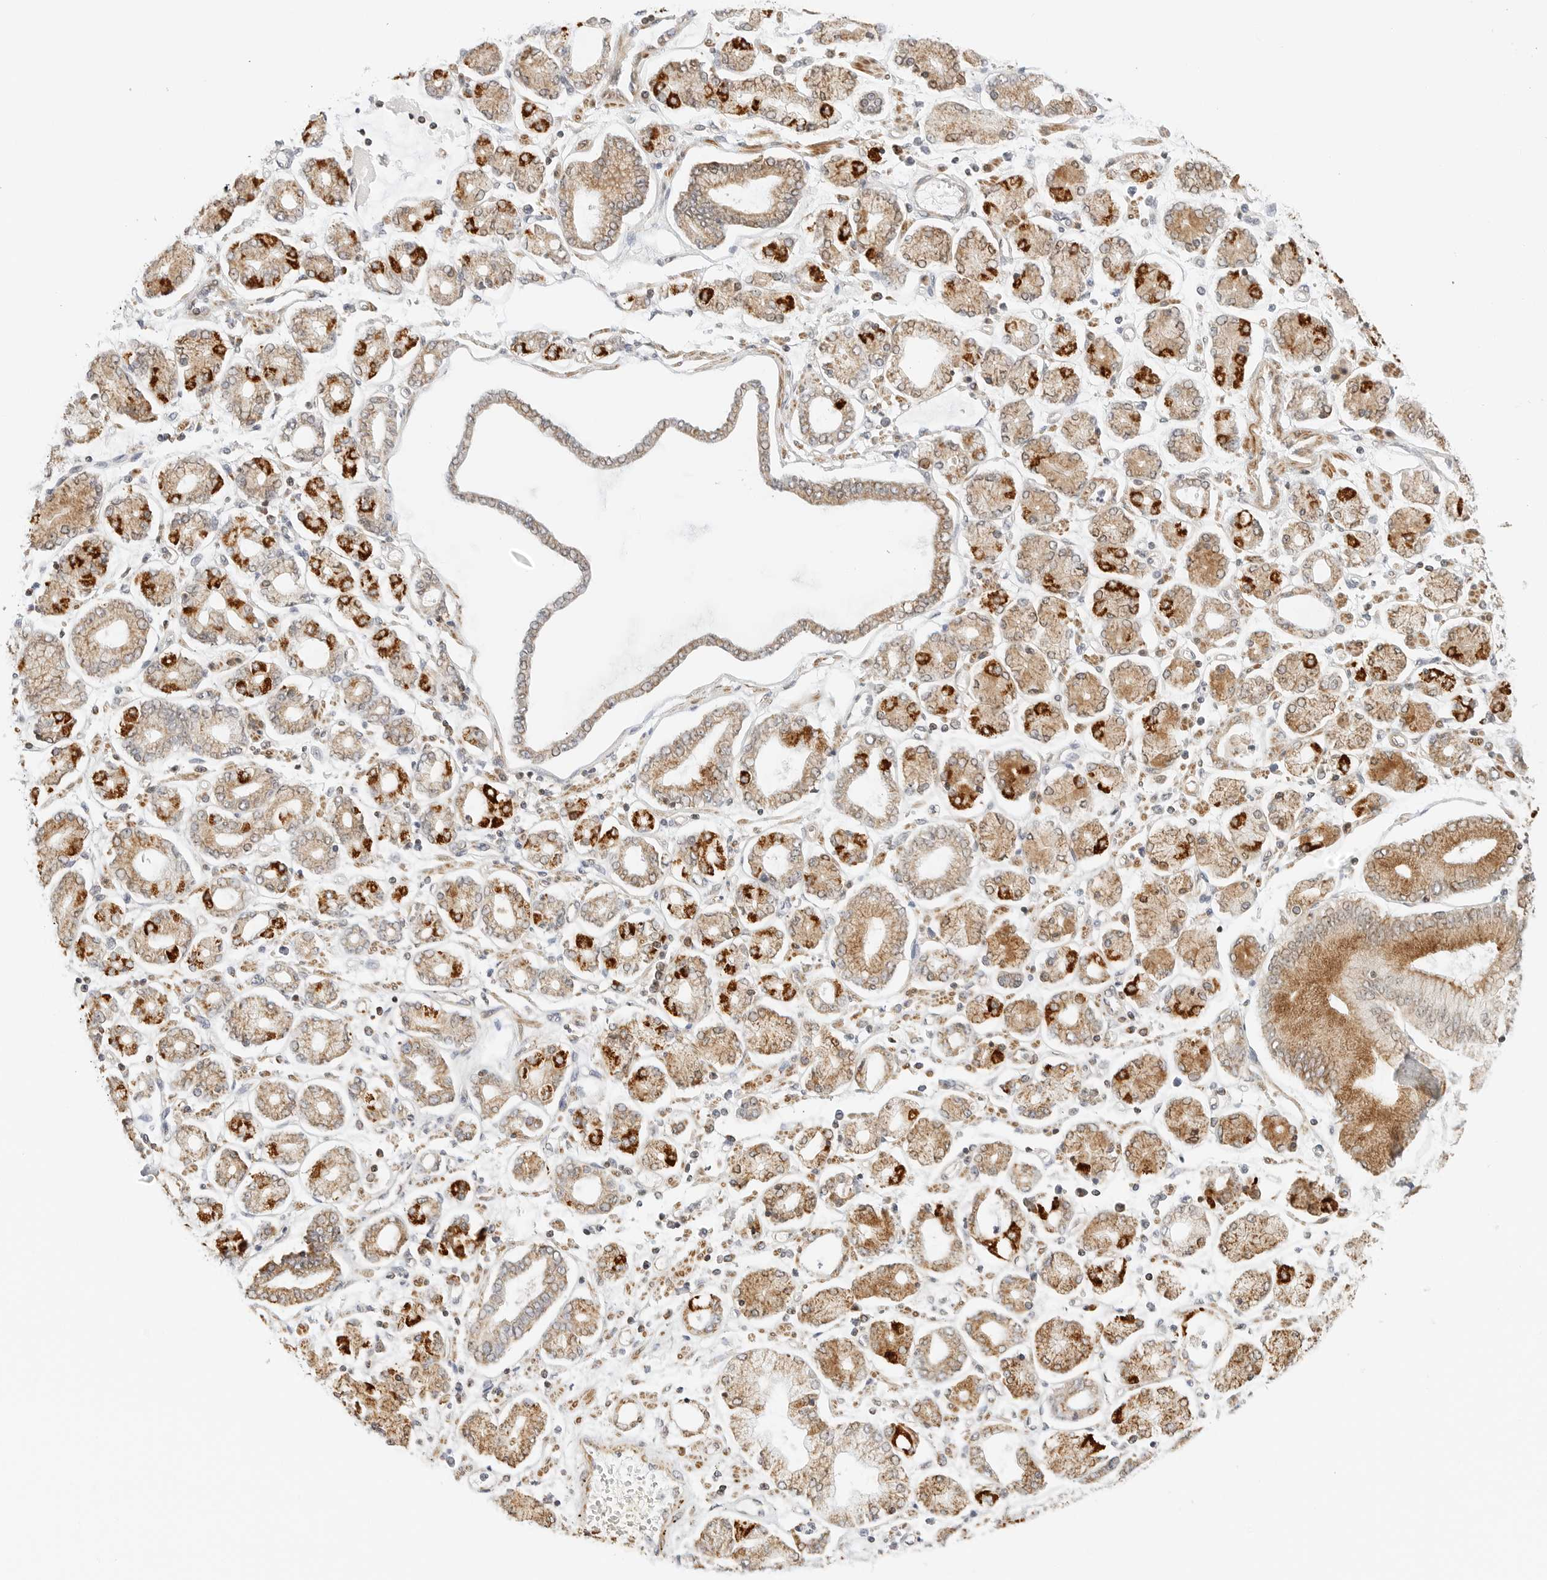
{"staining": {"intensity": "moderate", "quantity": ">75%", "location": "cytoplasmic/membranous"}, "tissue": "stomach cancer", "cell_type": "Tumor cells", "image_type": "cancer", "snomed": [{"axis": "morphology", "description": "Adenocarcinoma, NOS"}, {"axis": "topography", "description": "Stomach"}], "caption": "IHC (DAB (3,3'-diaminobenzidine)) staining of human stomach cancer (adenocarcinoma) exhibits moderate cytoplasmic/membranous protein expression in about >75% of tumor cells.", "gene": "GORAB", "patient": {"sex": "male", "age": 76}}